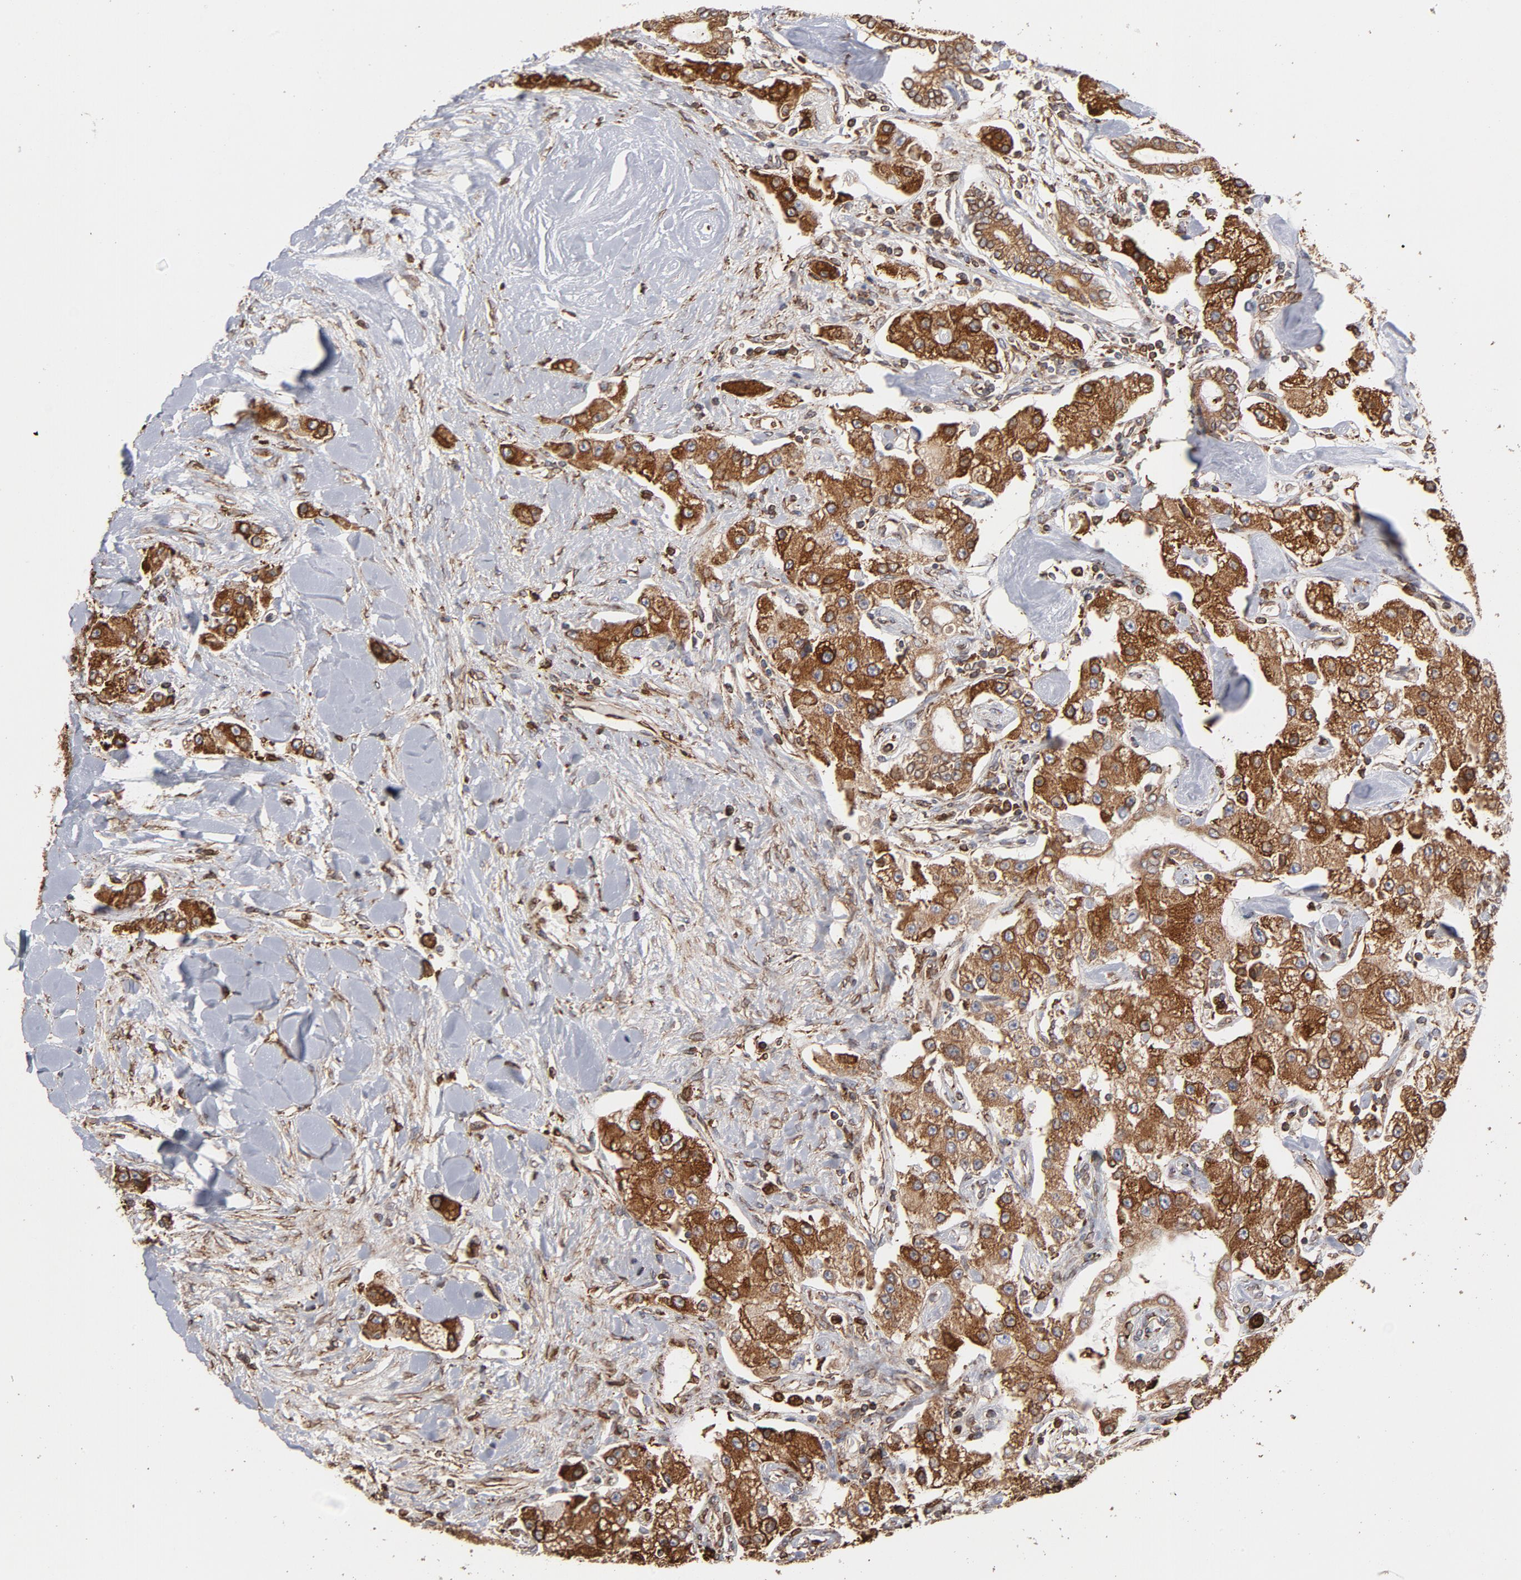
{"staining": {"intensity": "strong", "quantity": ">75%", "location": "cytoplasmic/membranous"}, "tissue": "carcinoid", "cell_type": "Tumor cells", "image_type": "cancer", "snomed": [{"axis": "morphology", "description": "Carcinoid, malignant, NOS"}, {"axis": "topography", "description": "Pancreas"}], "caption": "Human carcinoid stained with a brown dye exhibits strong cytoplasmic/membranous positive expression in approximately >75% of tumor cells.", "gene": "CANX", "patient": {"sex": "male", "age": 41}}